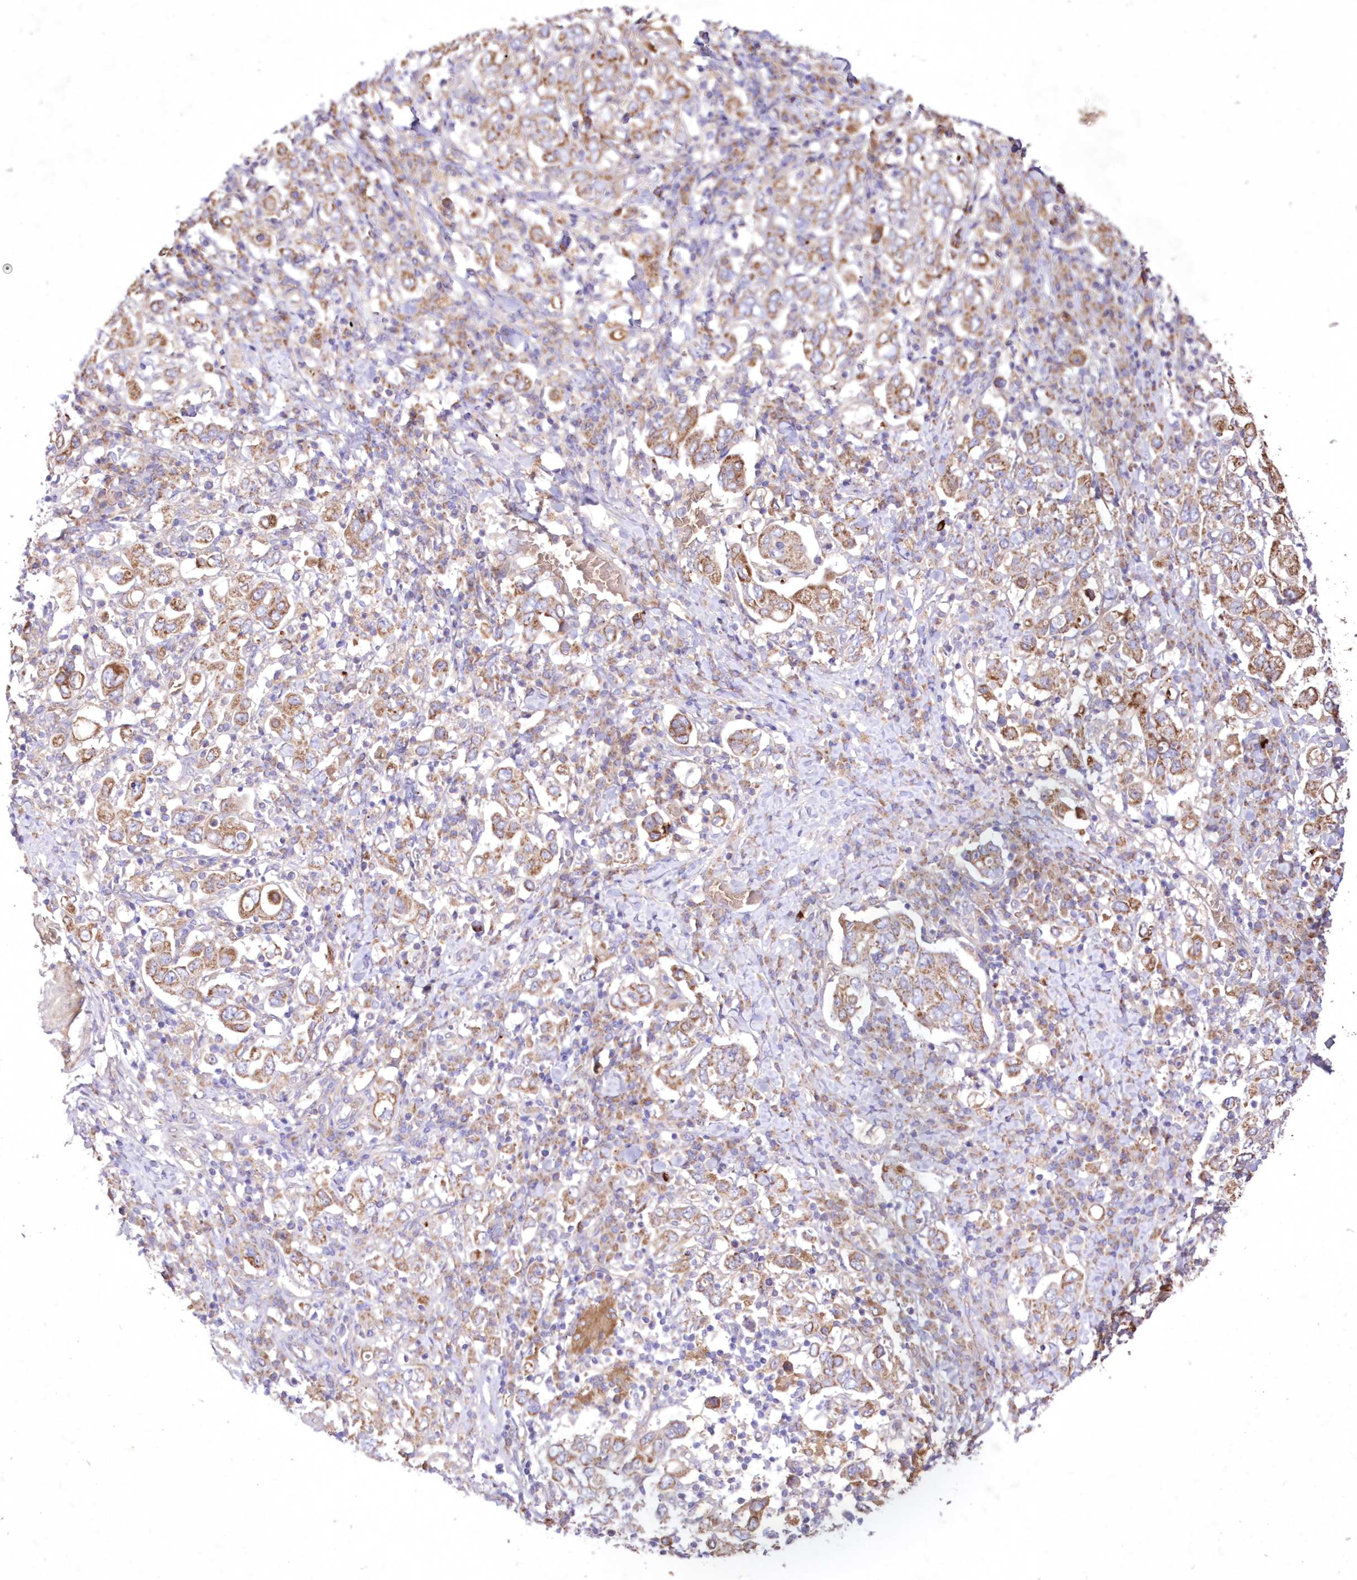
{"staining": {"intensity": "moderate", "quantity": ">75%", "location": "cytoplasmic/membranous"}, "tissue": "stomach cancer", "cell_type": "Tumor cells", "image_type": "cancer", "snomed": [{"axis": "morphology", "description": "Adenocarcinoma, NOS"}, {"axis": "topography", "description": "Stomach, upper"}], "caption": "A micrograph of human stomach cancer stained for a protein reveals moderate cytoplasmic/membranous brown staining in tumor cells. Nuclei are stained in blue.", "gene": "FCHO2", "patient": {"sex": "male", "age": 62}}